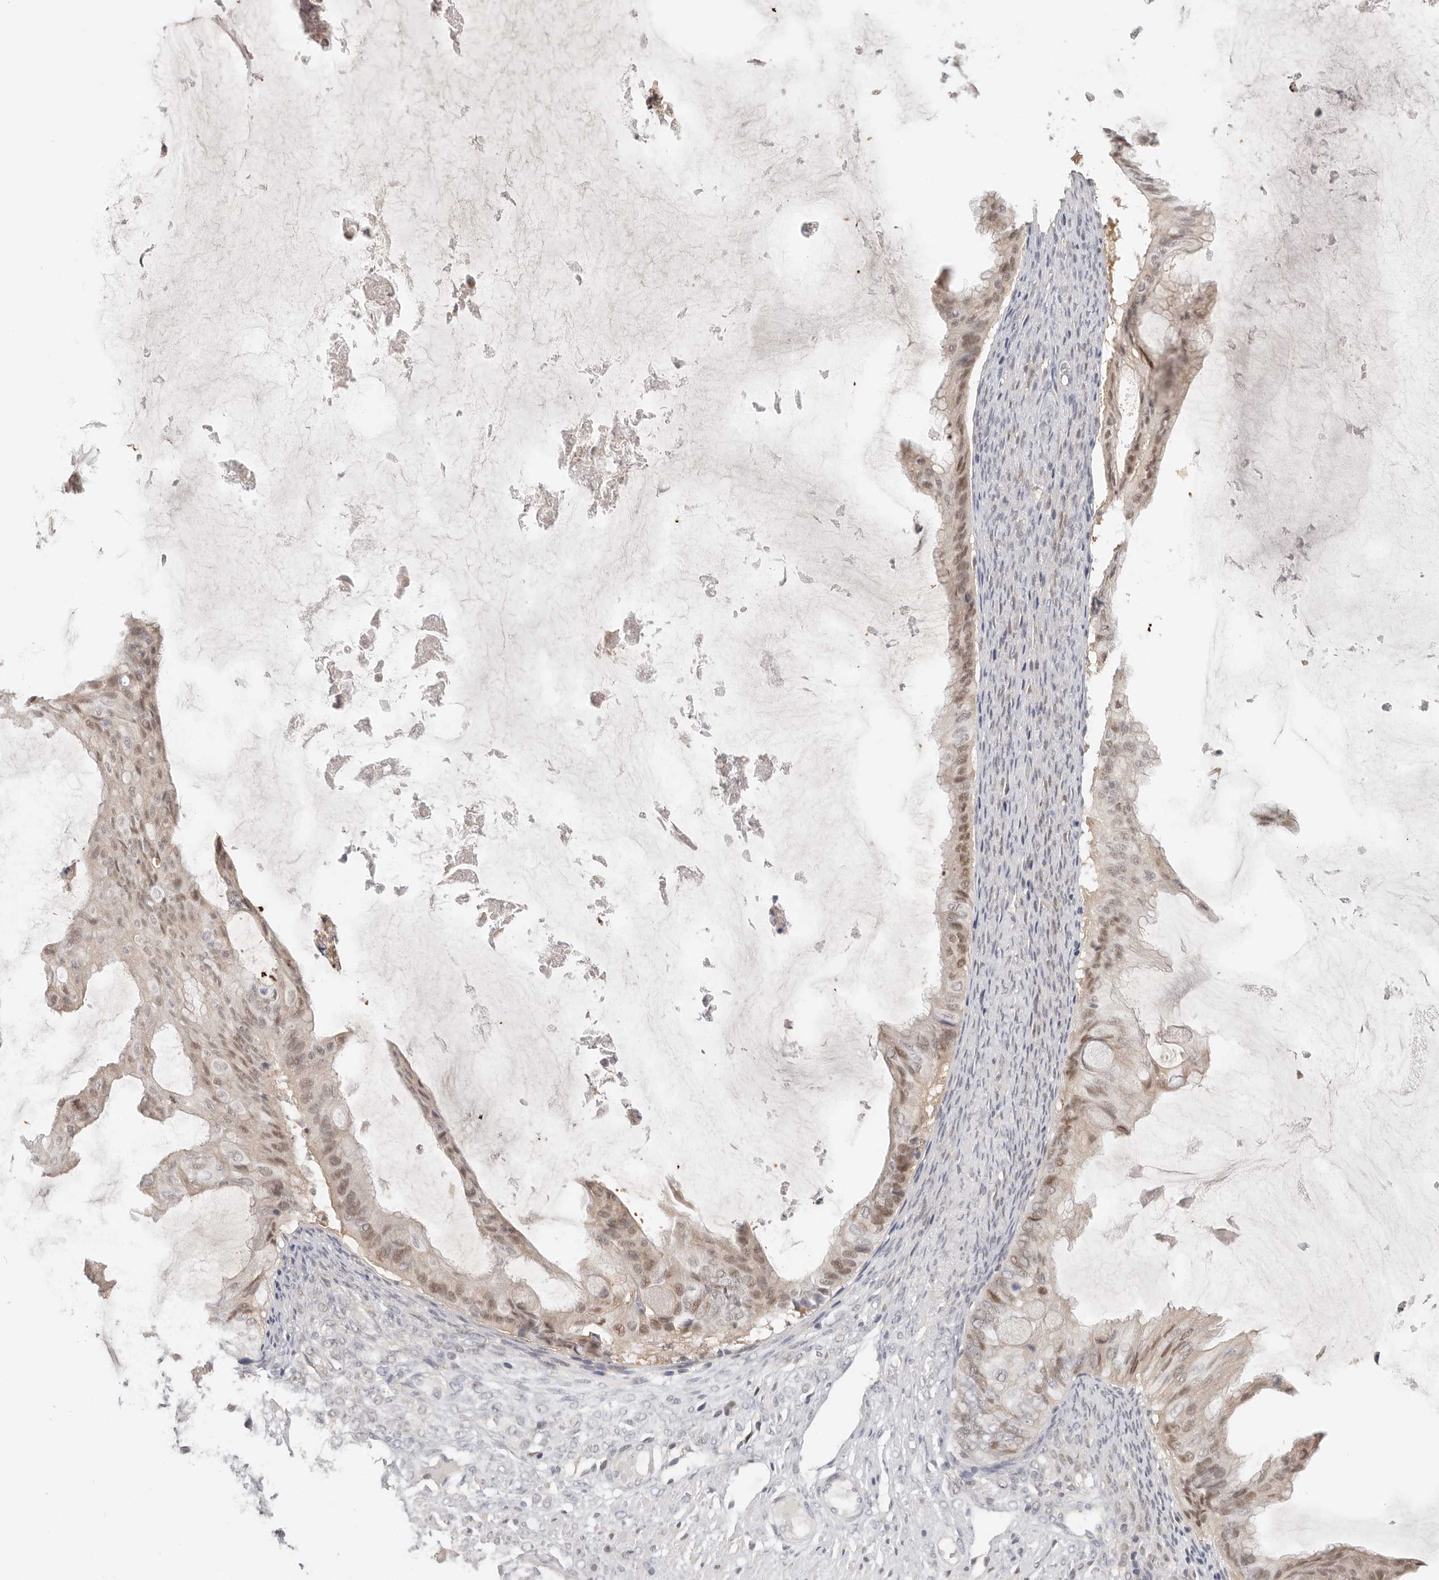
{"staining": {"intensity": "moderate", "quantity": ">75%", "location": "nuclear"}, "tissue": "ovarian cancer", "cell_type": "Tumor cells", "image_type": "cancer", "snomed": [{"axis": "morphology", "description": "Cystadenocarcinoma, mucinous, NOS"}, {"axis": "topography", "description": "Ovary"}], "caption": "Protein analysis of mucinous cystadenocarcinoma (ovarian) tissue displays moderate nuclear positivity in approximately >75% of tumor cells.", "gene": "LARP7", "patient": {"sex": "female", "age": 61}}